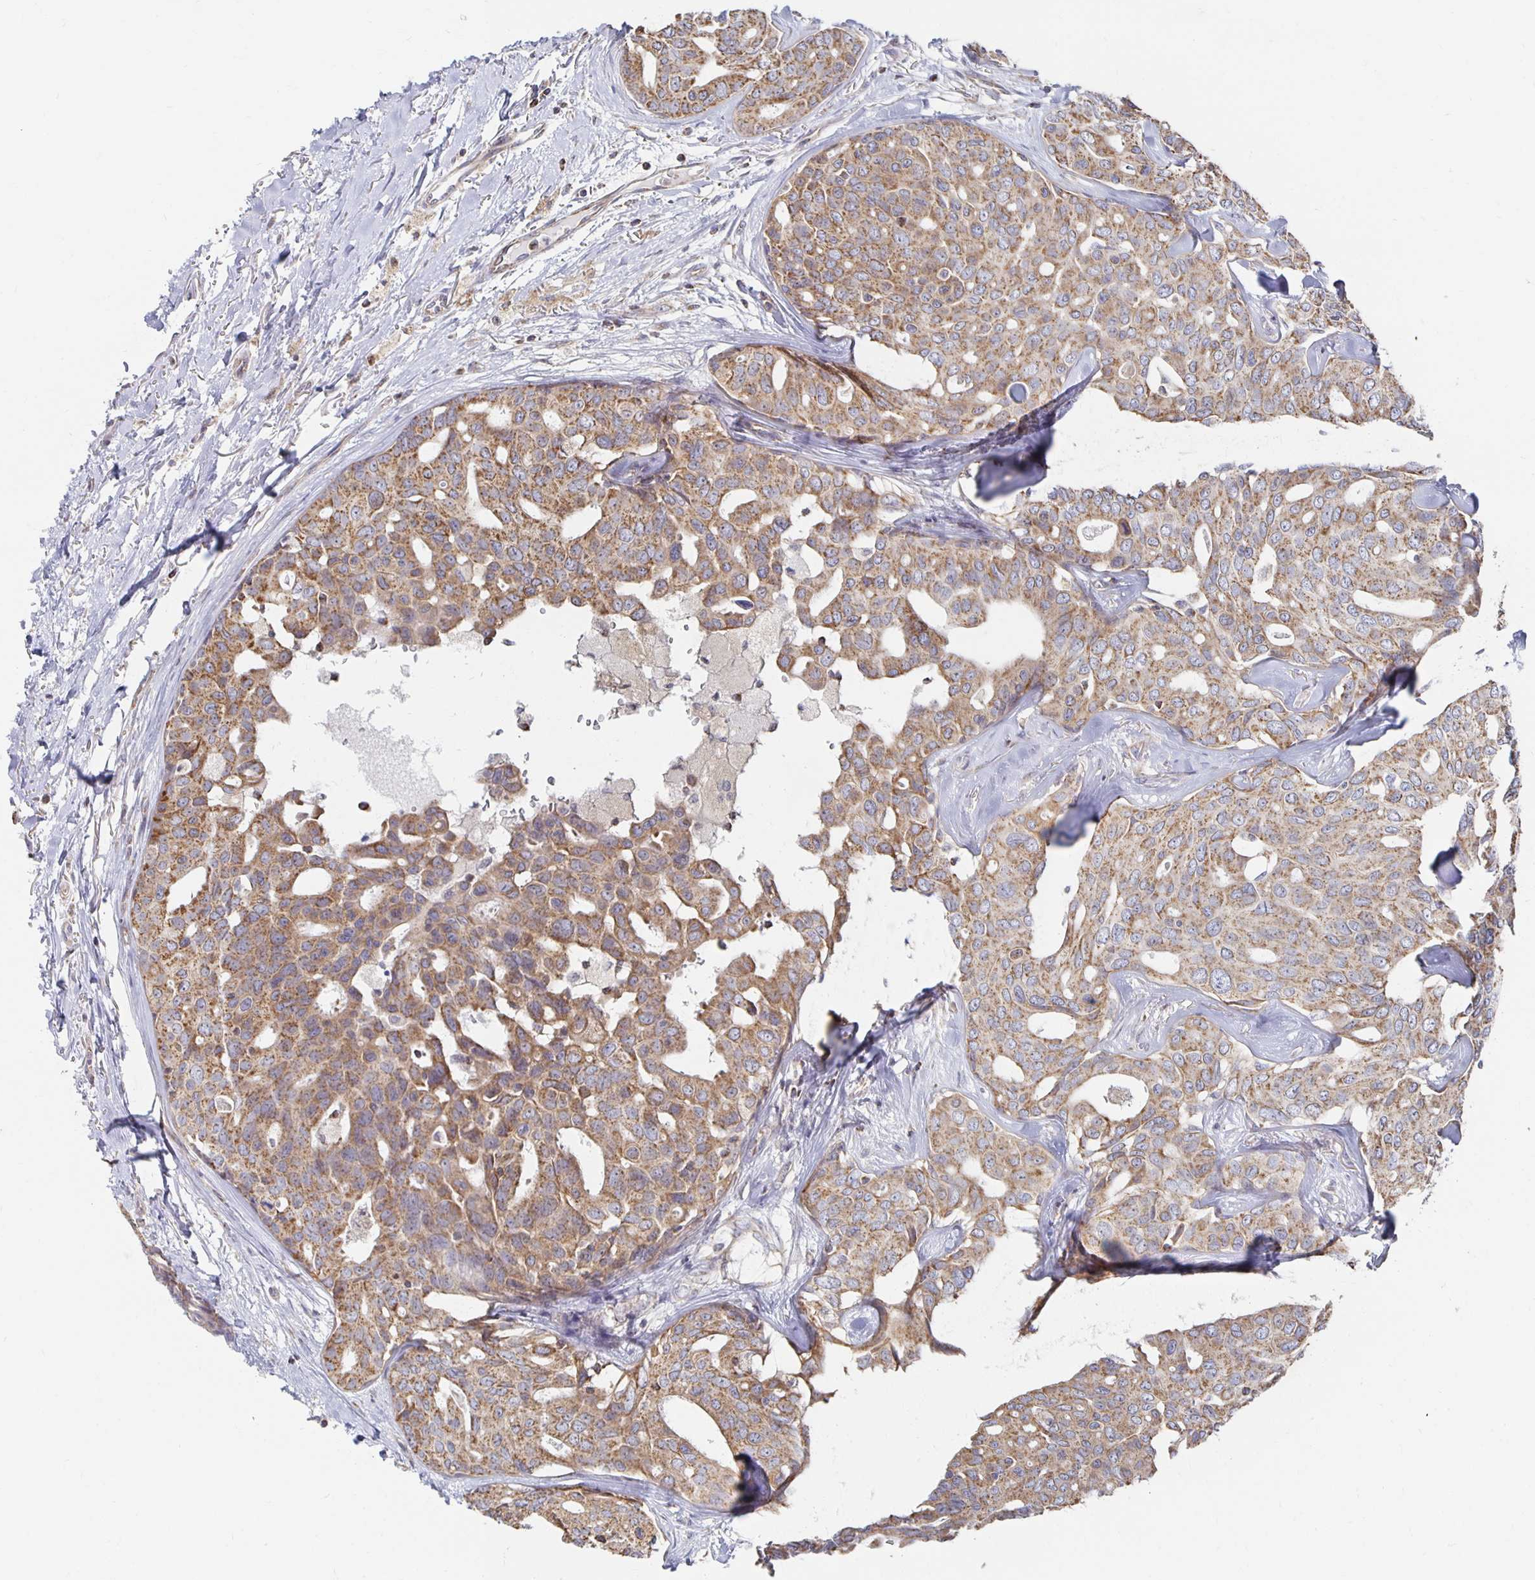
{"staining": {"intensity": "moderate", "quantity": ">75%", "location": "cytoplasmic/membranous"}, "tissue": "breast cancer", "cell_type": "Tumor cells", "image_type": "cancer", "snomed": [{"axis": "morphology", "description": "Duct carcinoma"}, {"axis": "topography", "description": "Breast"}], "caption": "A medium amount of moderate cytoplasmic/membranous positivity is present in approximately >75% of tumor cells in breast cancer tissue. The staining was performed using DAB to visualize the protein expression in brown, while the nuclei were stained in blue with hematoxylin (Magnification: 20x).", "gene": "NKX2-8", "patient": {"sex": "female", "age": 54}}